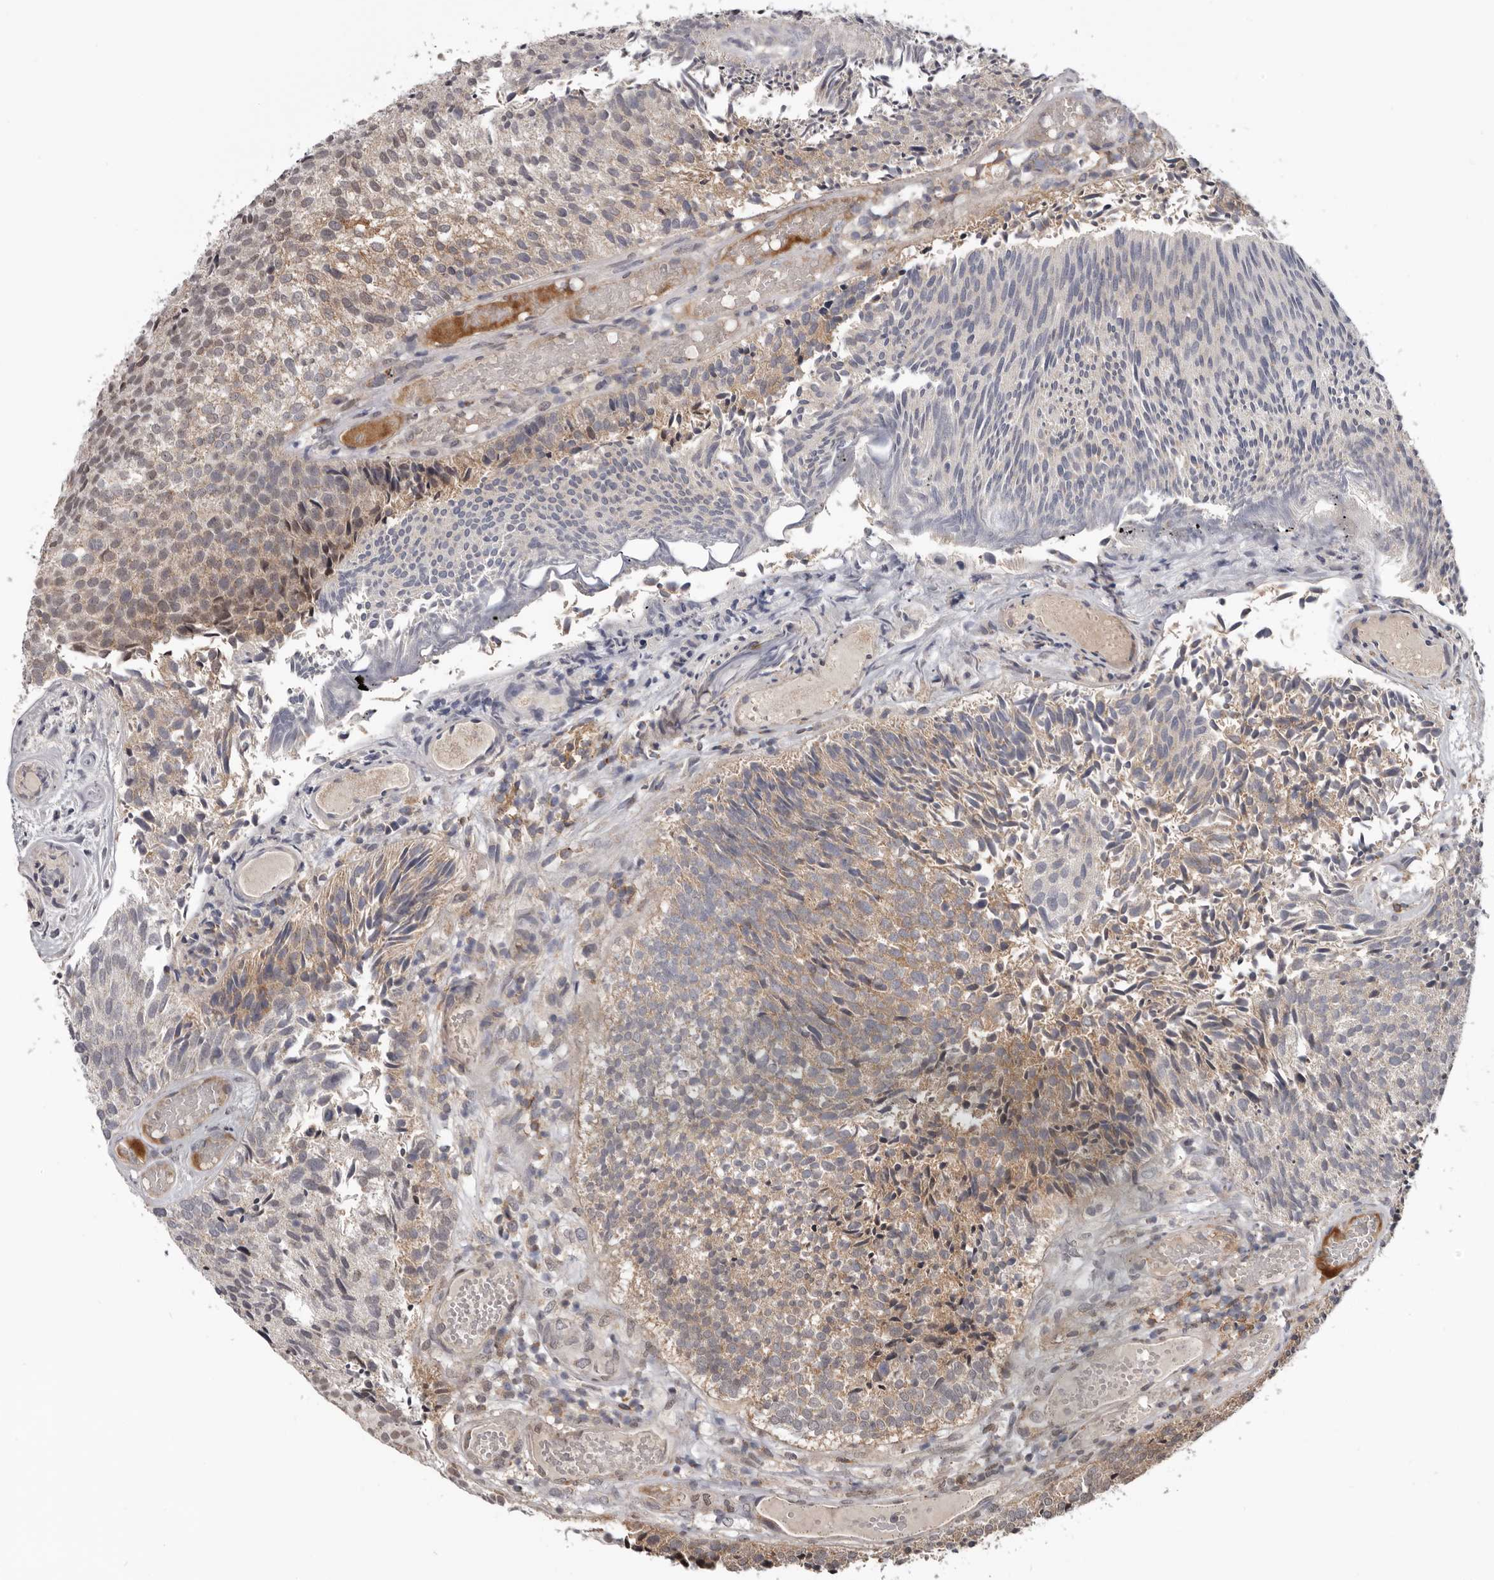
{"staining": {"intensity": "weak", "quantity": ">75%", "location": "cytoplasmic/membranous,nuclear"}, "tissue": "urothelial cancer", "cell_type": "Tumor cells", "image_type": "cancer", "snomed": [{"axis": "morphology", "description": "Urothelial carcinoma, Low grade"}, {"axis": "topography", "description": "Urinary bladder"}], "caption": "A photomicrograph of low-grade urothelial carcinoma stained for a protein exhibits weak cytoplasmic/membranous and nuclear brown staining in tumor cells.", "gene": "MOGAT2", "patient": {"sex": "male", "age": 86}}